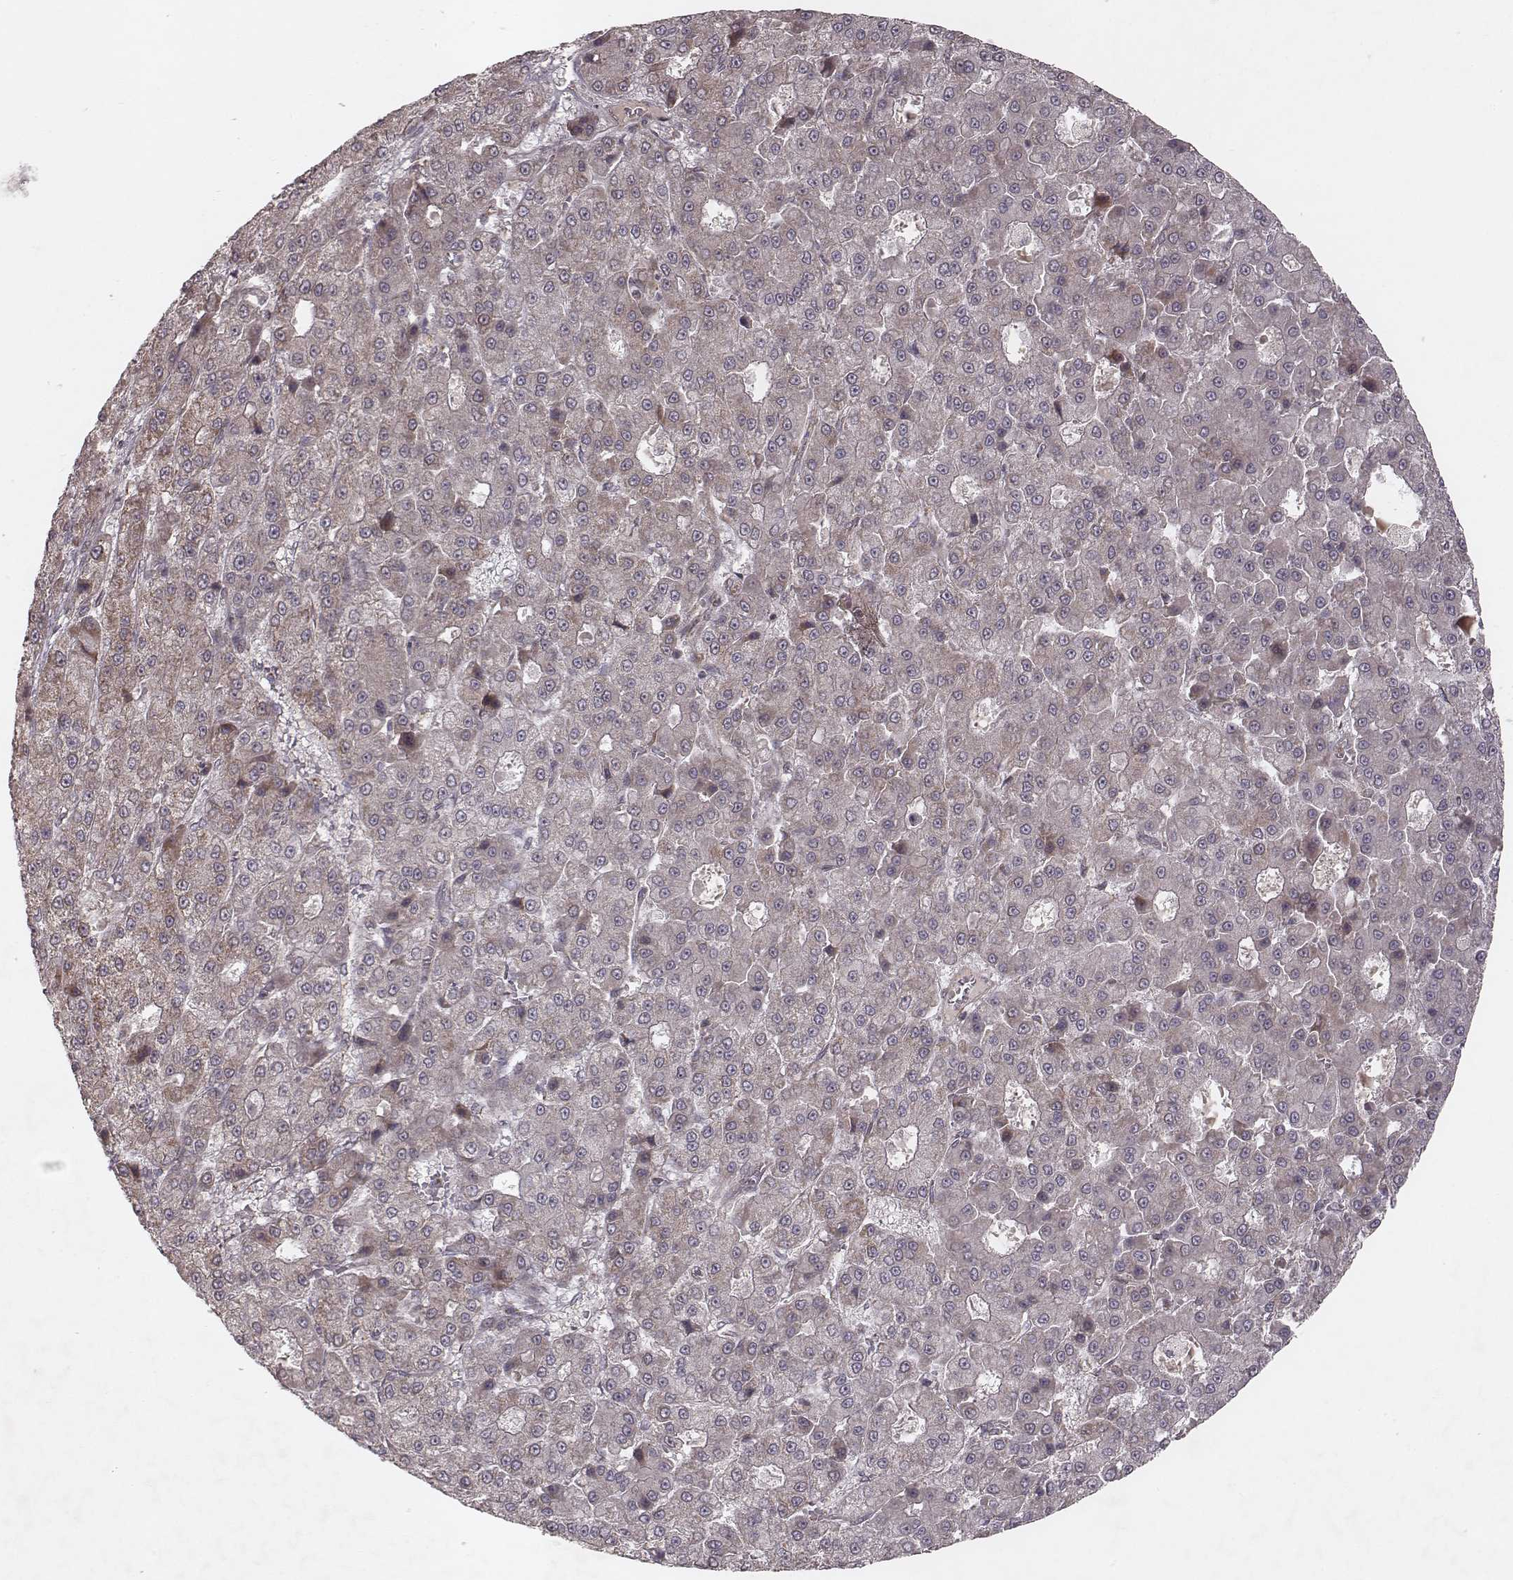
{"staining": {"intensity": "weak", "quantity": "<25%", "location": "cytoplasmic/membranous"}, "tissue": "liver cancer", "cell_type": "Tumor cells", "image_type": "cancer", "snomed": [{"axis": "morphology", "description": "Carcinoma, Hepatocellular, NOS"}, {"axis": "topography", "description": "Liver"}], "caption": "Immunohistochemistry (IHC) histopathology image of human liver cancer stained for a protein (brown), which reveals no staining in tumor cells.", "gene": "NDUFA7", "patient": {"sex": "male", "age": 70}}